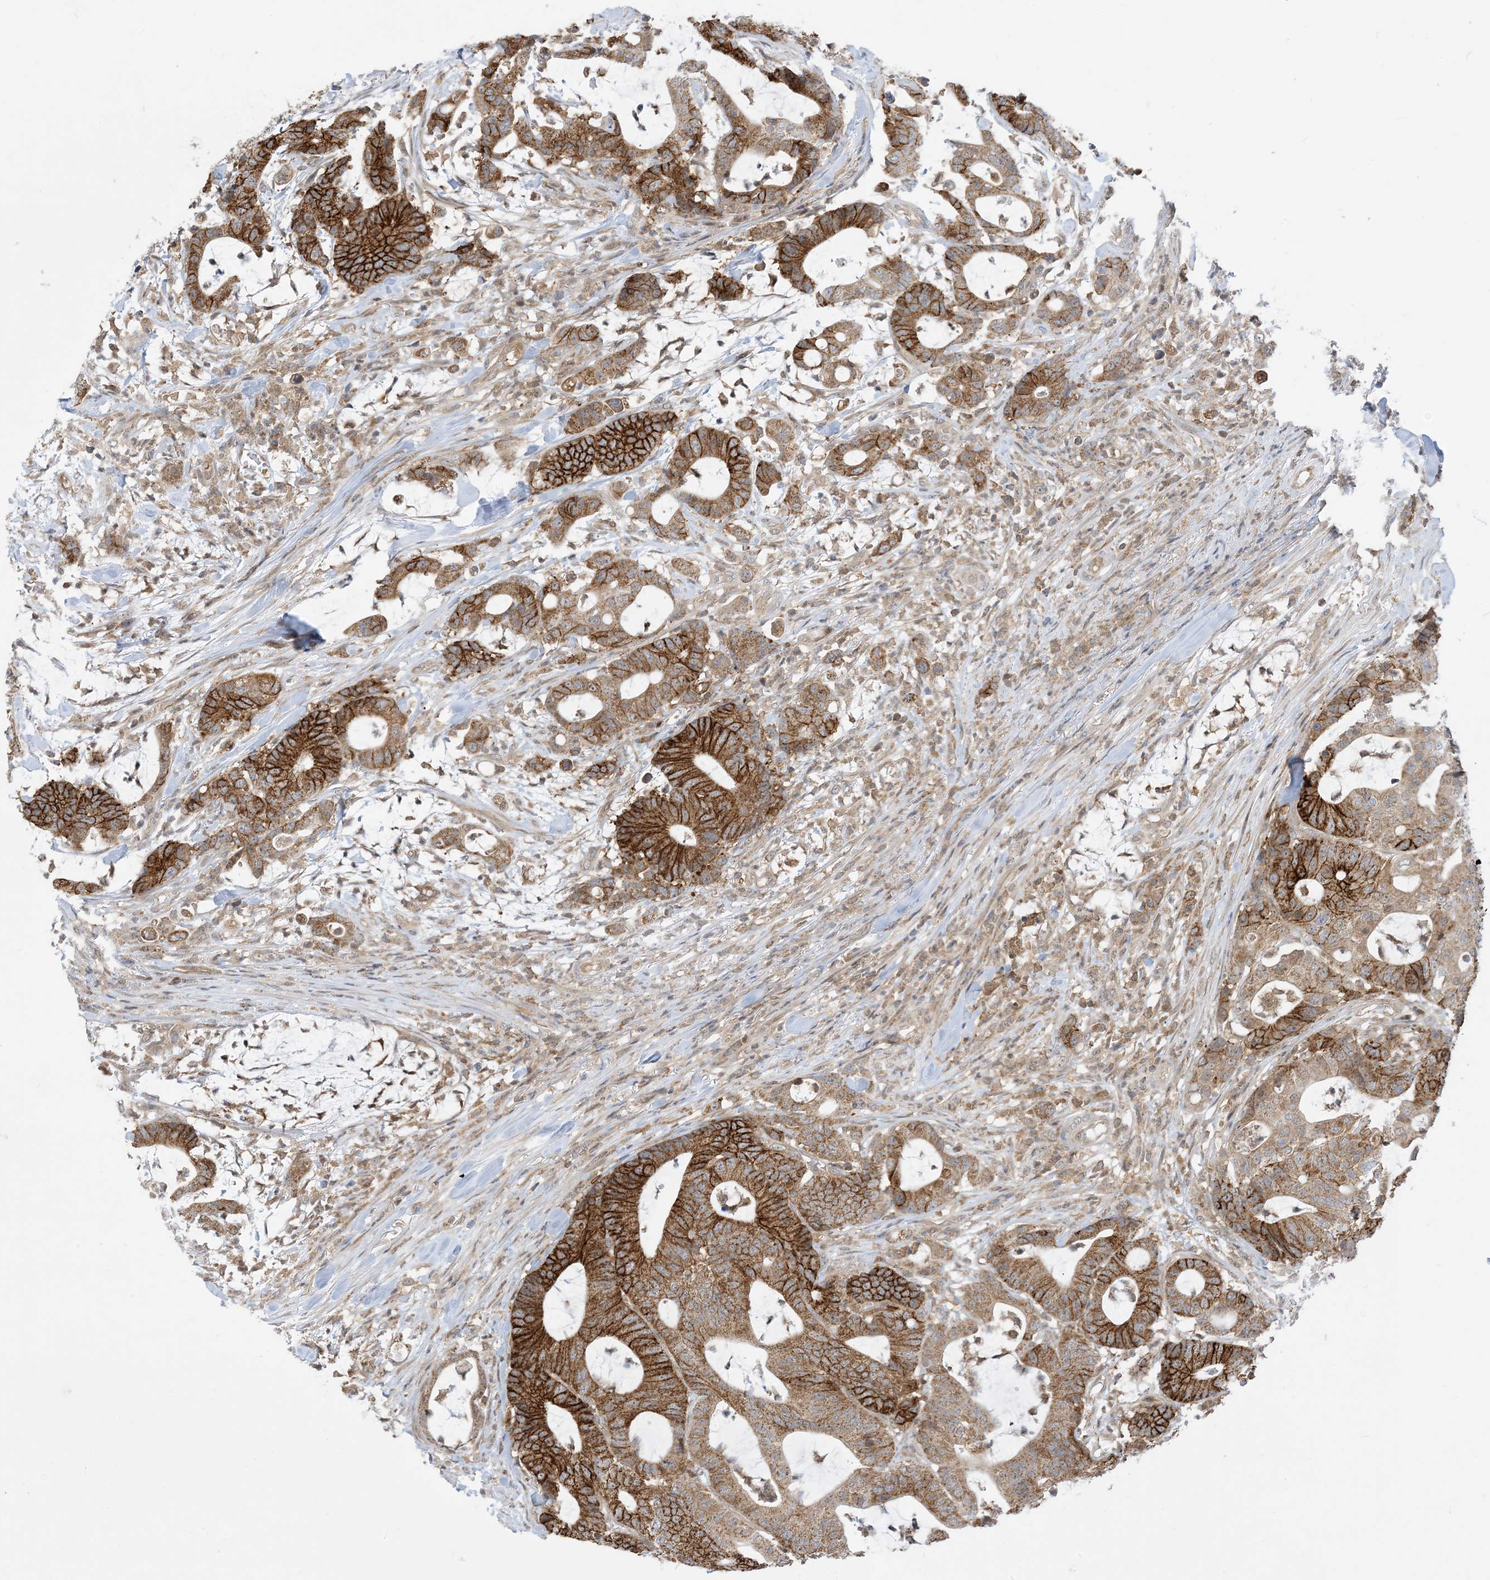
{"staining": {"intensity": "strong", "quantity": ">75%", "location": "cytoplasmic/membranous"}, "tissue": "colorectal cancer", "cell_type": "Tumor cells", "image_type": "cancer", "snomed": [{"axis": "morphology", "description": "Adenocarcinoma, NOS"}, {"axis": "topography", "description": "Colon"}], "caption": "About >75% of tumor cells in colorectal adenocarcinoma exhibit strong cytoplasmic/membranous protein positivity as visualized by brown immunohistochemical staining.", "gene": "CASP4", "patient": {"sex": "female", "age": 84}}